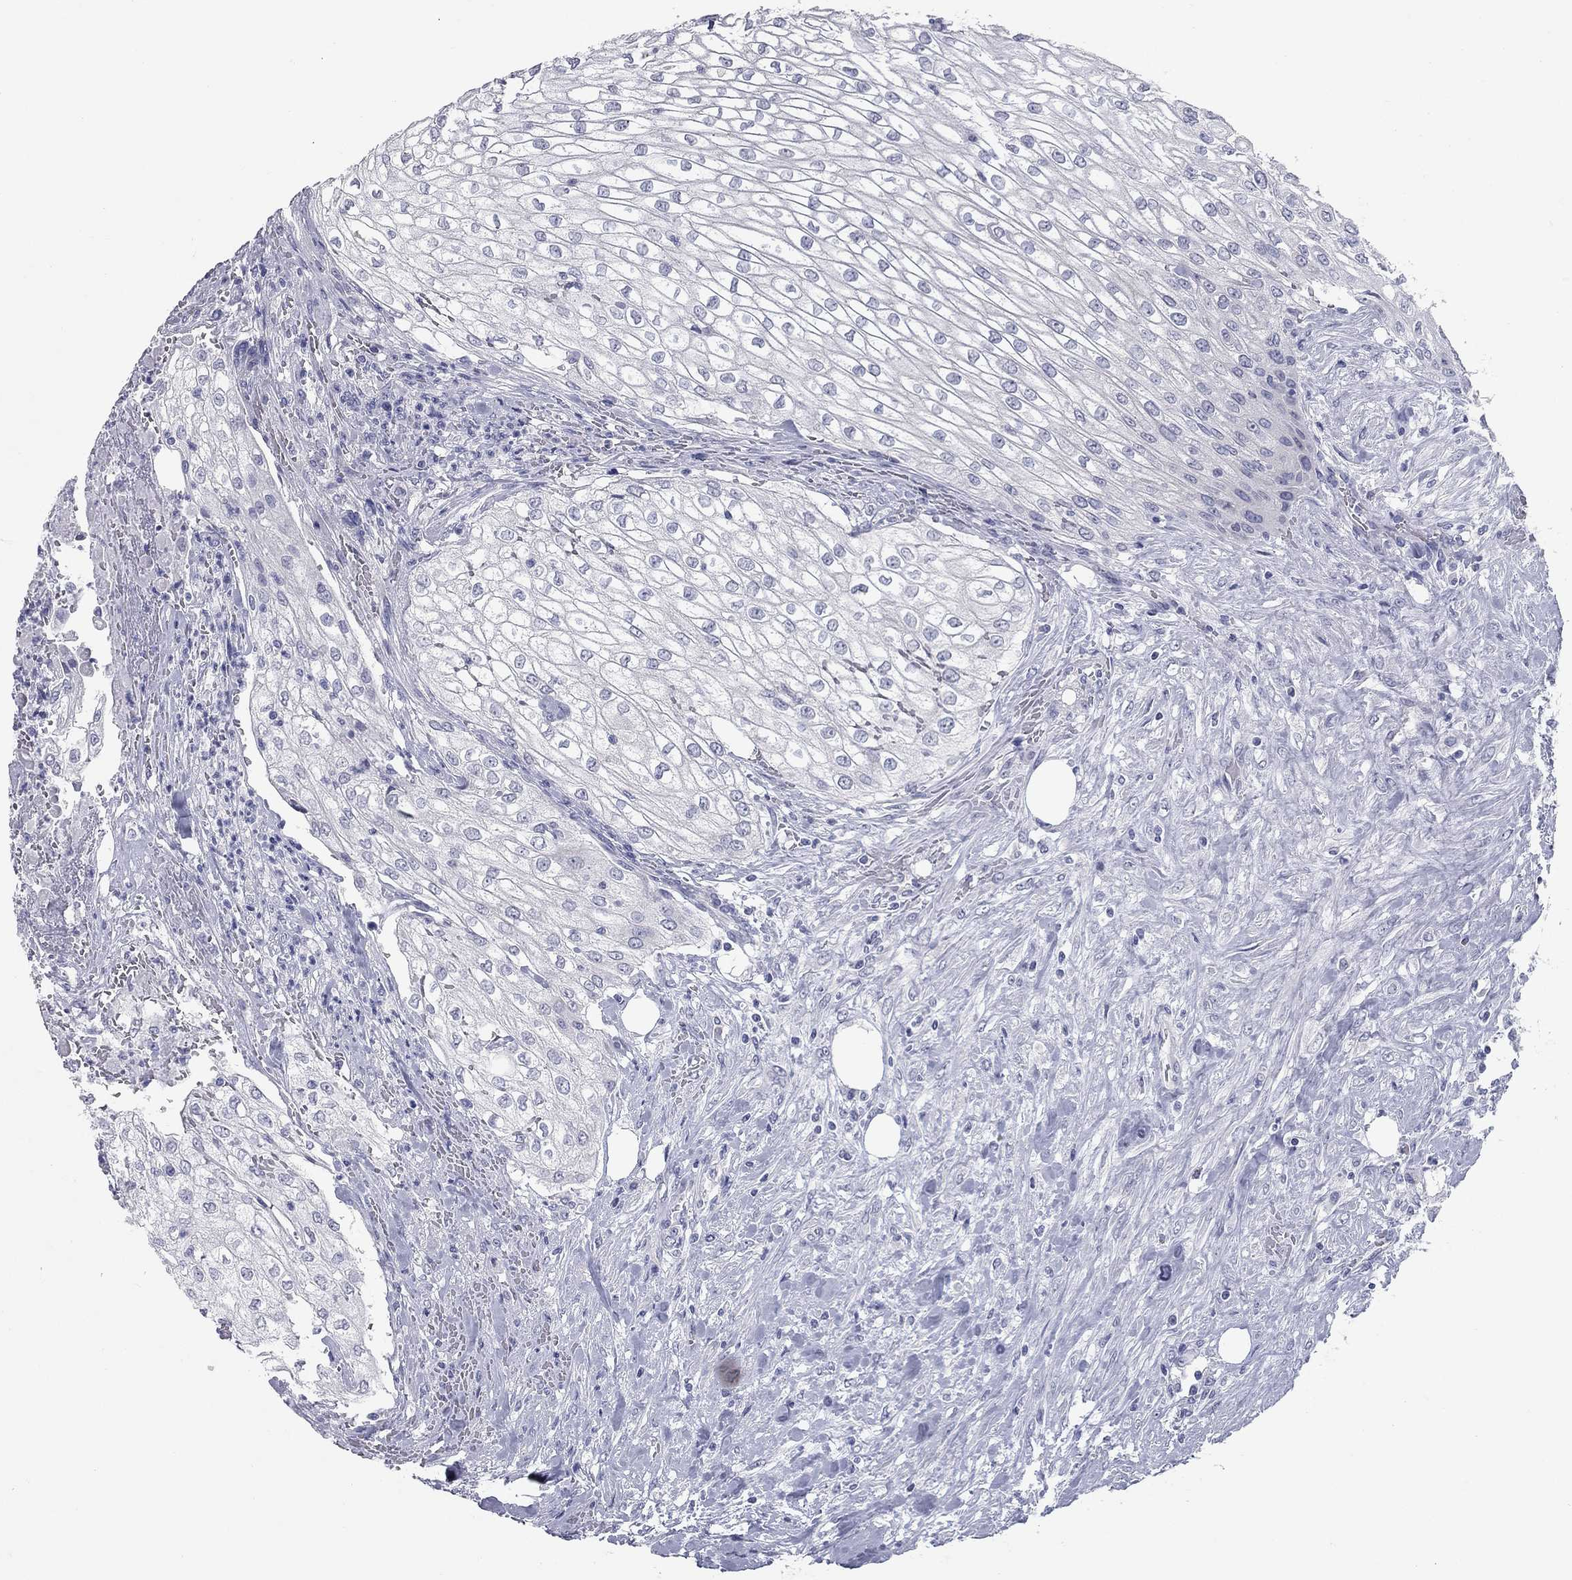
{"staining": {"intensity": "negative", "quantity": "none", "location": "none"}, "tissue": "urothelial cancer", "cell_type": "Tumor cells", "image_type": "cancer", "snomed": [{"axis": "morphology", "description": "Urothelial carcinoma, High grade"}, {"axis": "topography", "description": "Urinary bladder"}], "caption": "The micrograph reveals no staining of tumor cells in urothelial cancer.", "gene": "TAC1", "patient": {"sex": "male", "age": 62}}